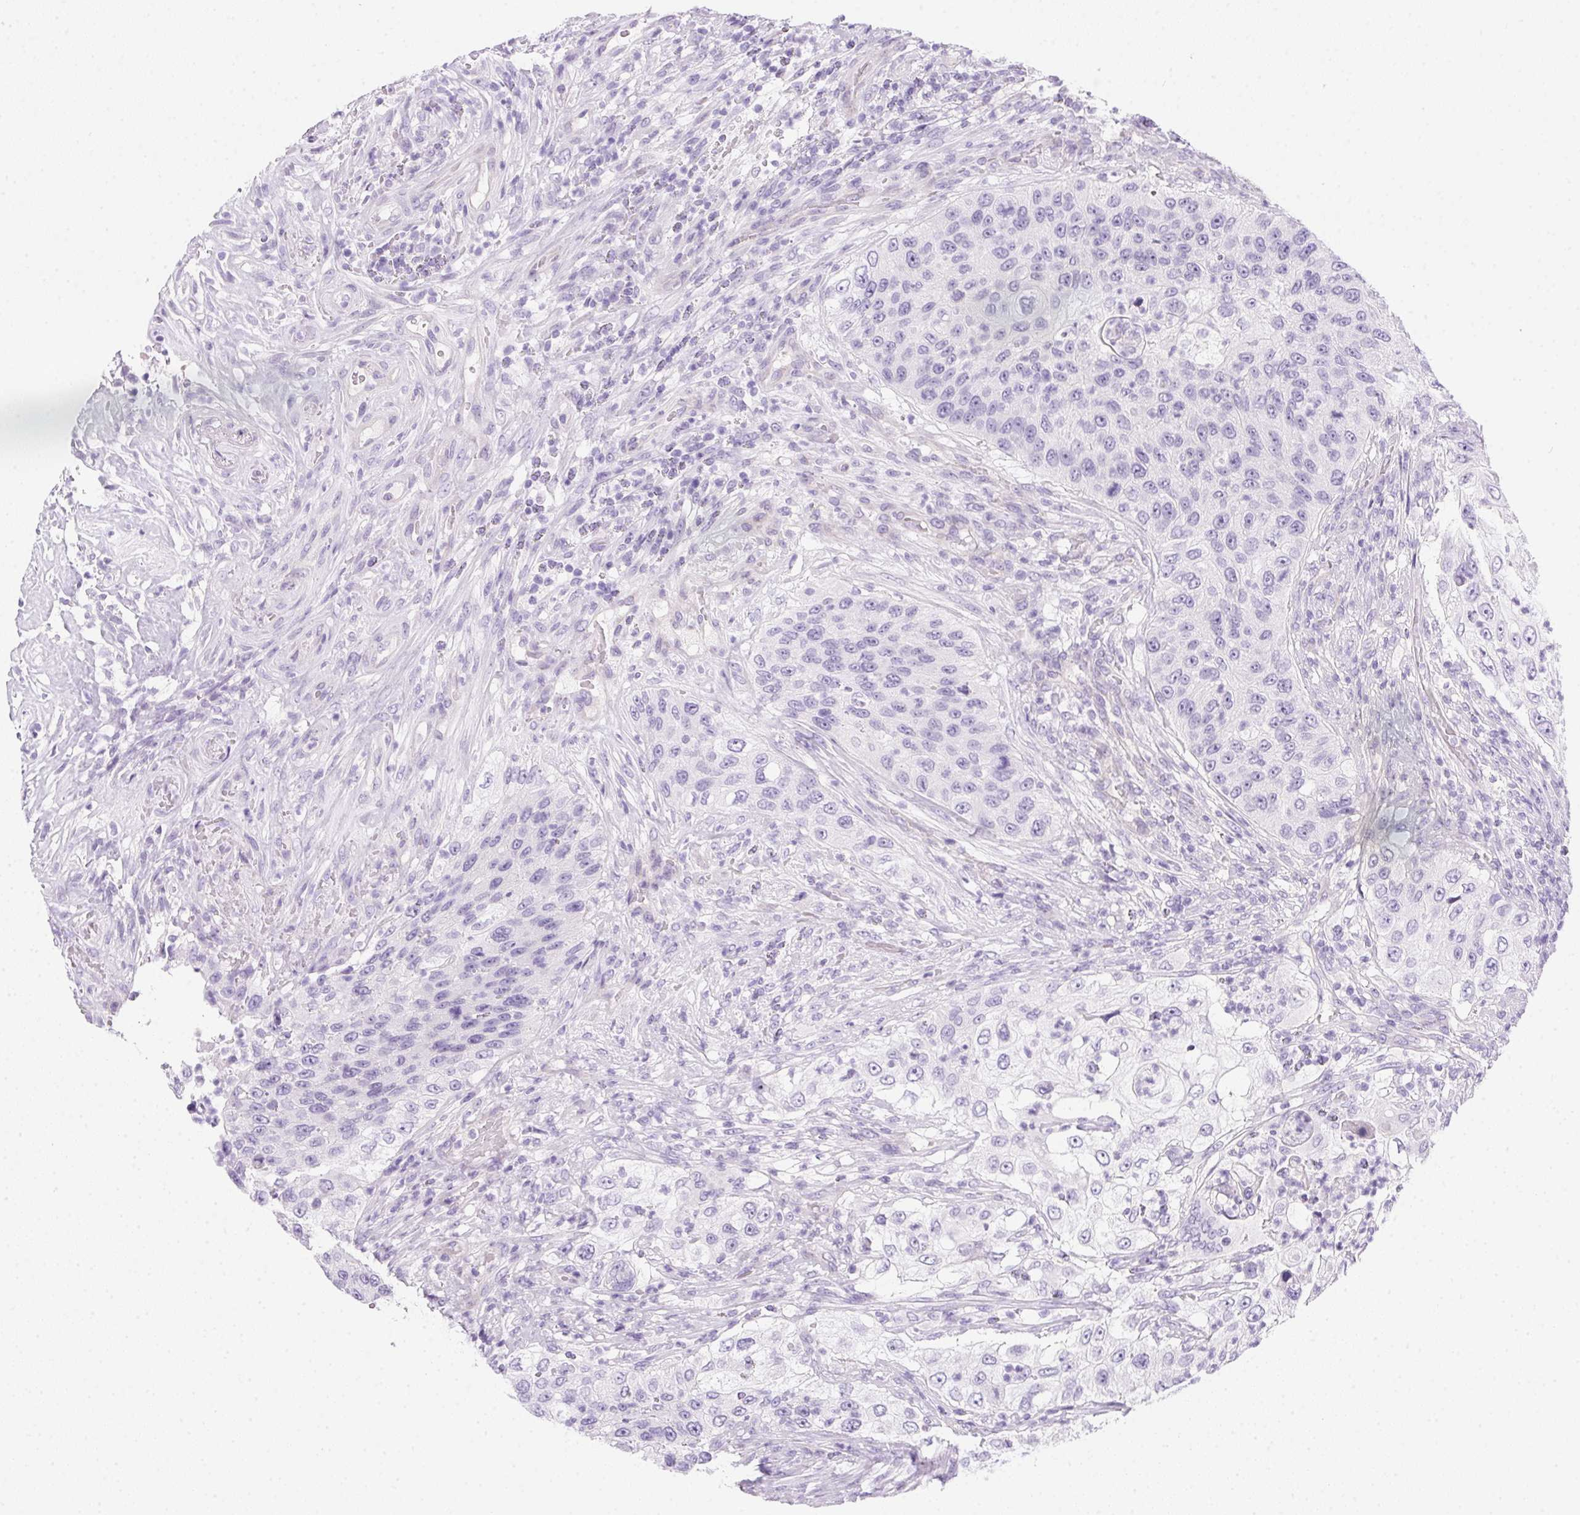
{"staining": {"intensity": "negative", "quantity": "none", "location": "none"}, "tissue": "urothelial cancer", "cell_type": "Tumor cells", "image_type": "cancer", "snomed": [{"axis": "morphology", "description": "Urothelial carcinoma, High grade"}, {"axis": "topography", "description": "Urinary bladder"}], "caption": "Tumor cells show no significant protein staining in urothelial carcinoma (high-grade).", "gene": "SPACA5B", "patient": {"sex": "female", "age": 60}}